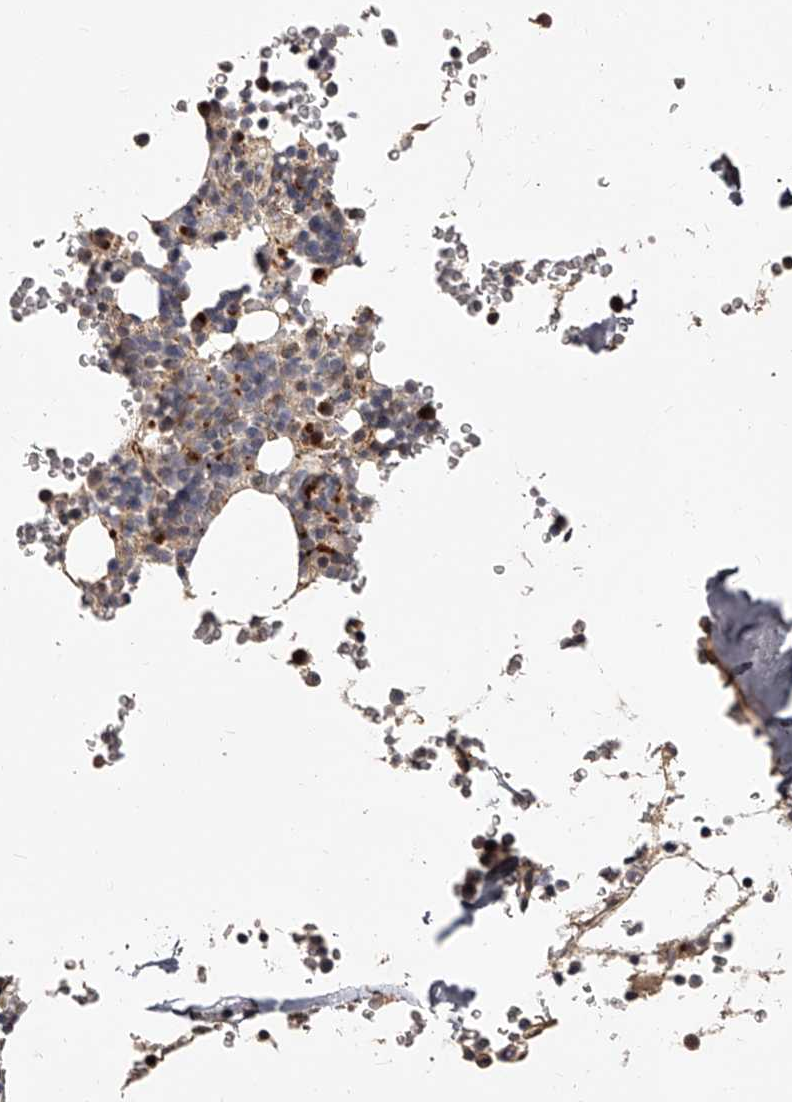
{"staining": {"intensity": "strong", "quantity": "<25%", "location": "cytoplasmic/membranous"}, "tissue": "bone marrow", "cell_type": "Hematopoietic cells", "image_type": "normal", "snomed": [{"axis": "morphology", "description": "Normal tissue, NOS"}, {"axis": "topography", "description": "Bone marrow"}], "caption": "About <25% of hematopoietic cells in benign human bone marrow display strong cytoplasmic/membranous protein positivity as visualized by brown immunohistochemical staining.", "gene": "ZNF502", "patient": {"sex": "male", "age": 58}}